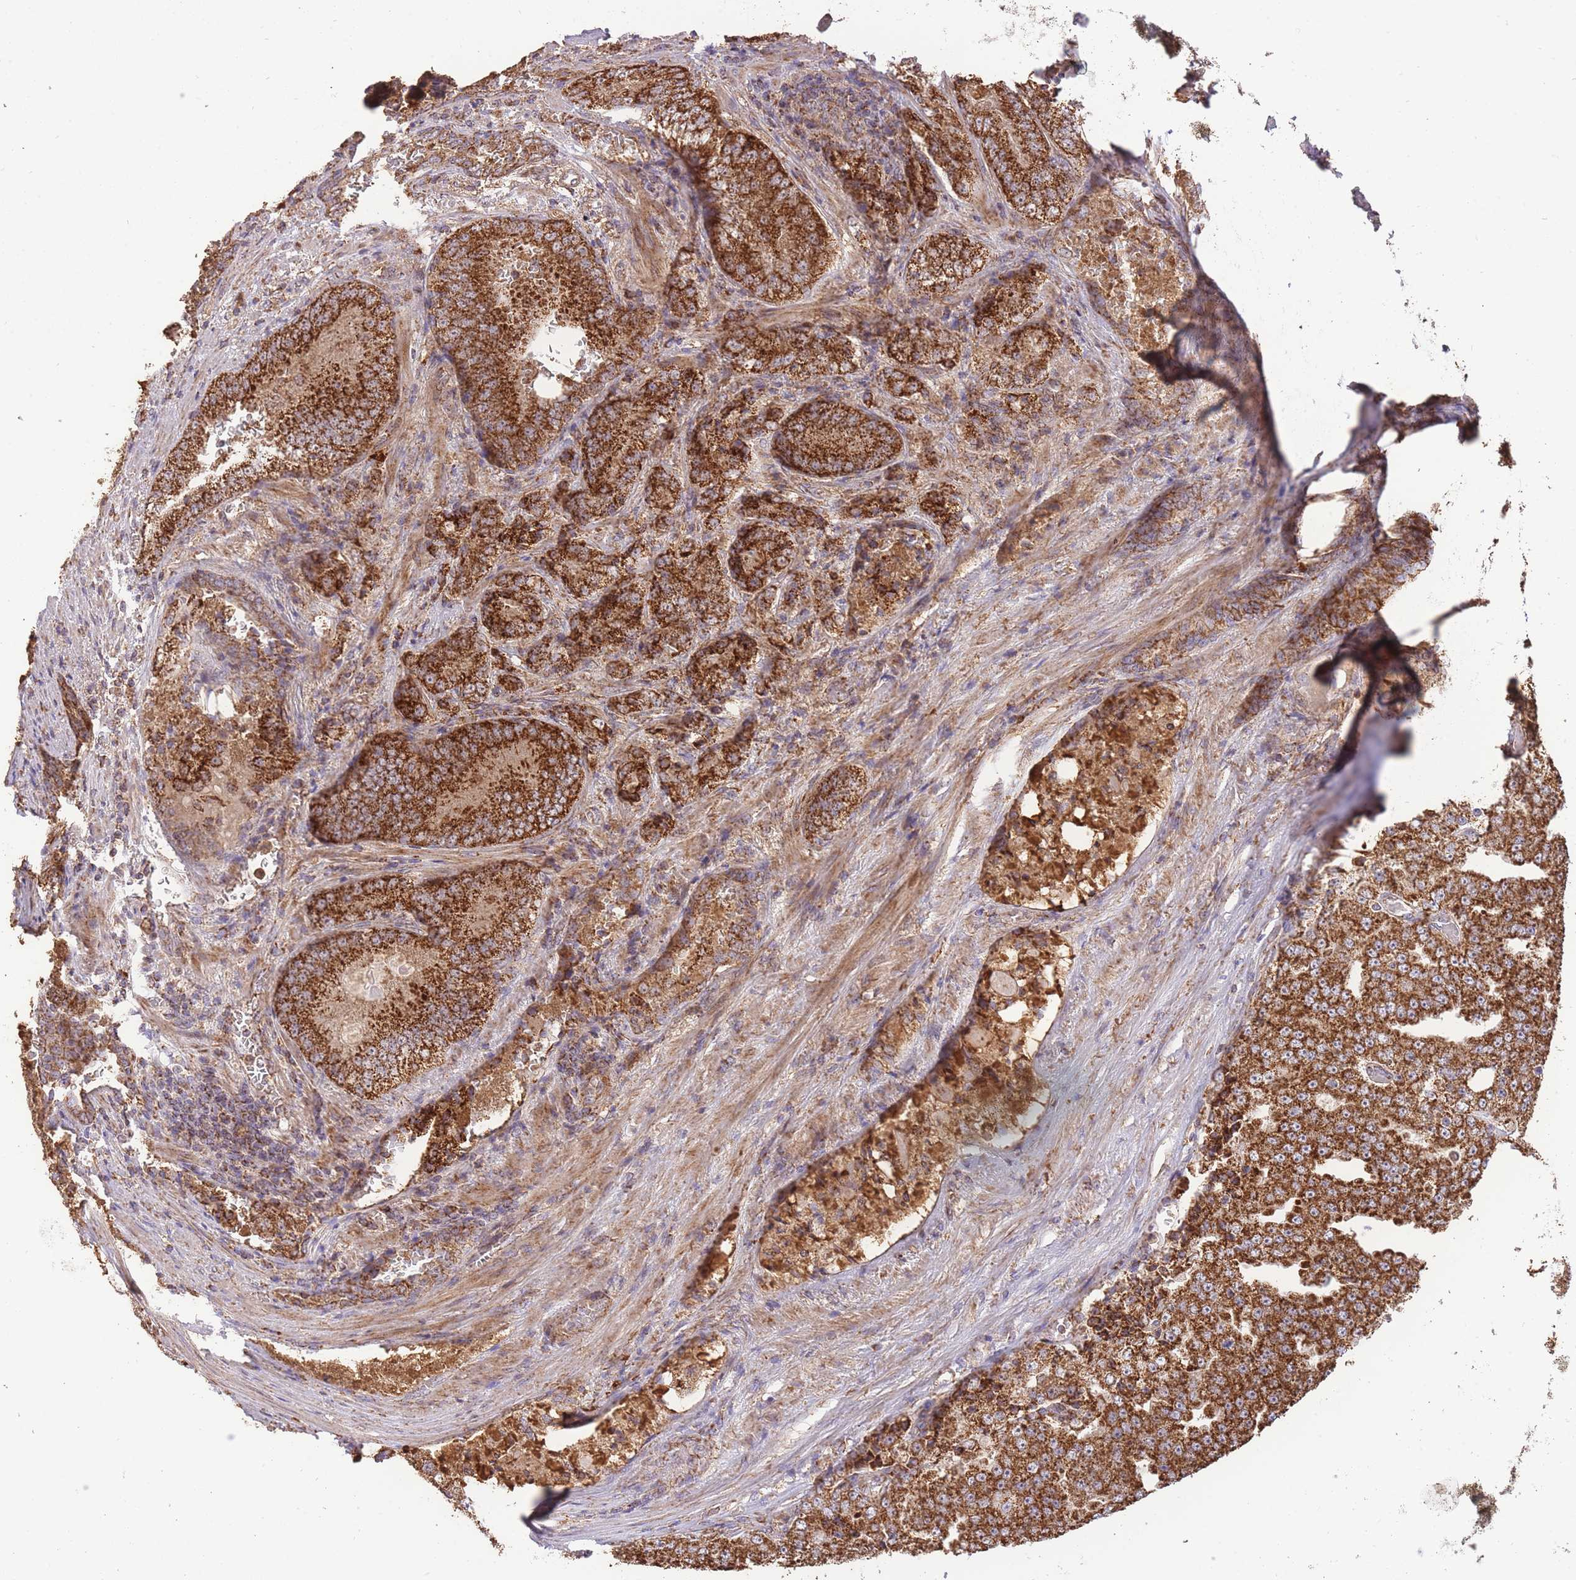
{"staining": {"intensity": "strong", "quantity": ">75%", "location": "cytoplasmic/membranous"}, "tissue": "prostate cancer", "cell_type": "Tumor cells", "image_type": "cancer", "snomed": [{"axis": "morphology", "description": "Adenocarcinoma, High grade"}, {"axis": "topography", "description": "Prostate"}], "caption": "A micrograph showing strong cytoplasmic/membranous positivity in about >75% of tumor cells in adenocarcinoma (high-grade) (prostate), as visualized by brown immunohistochemical staining.", "gene": "PREP", "patient": {"sex": "male", "age": 63}}